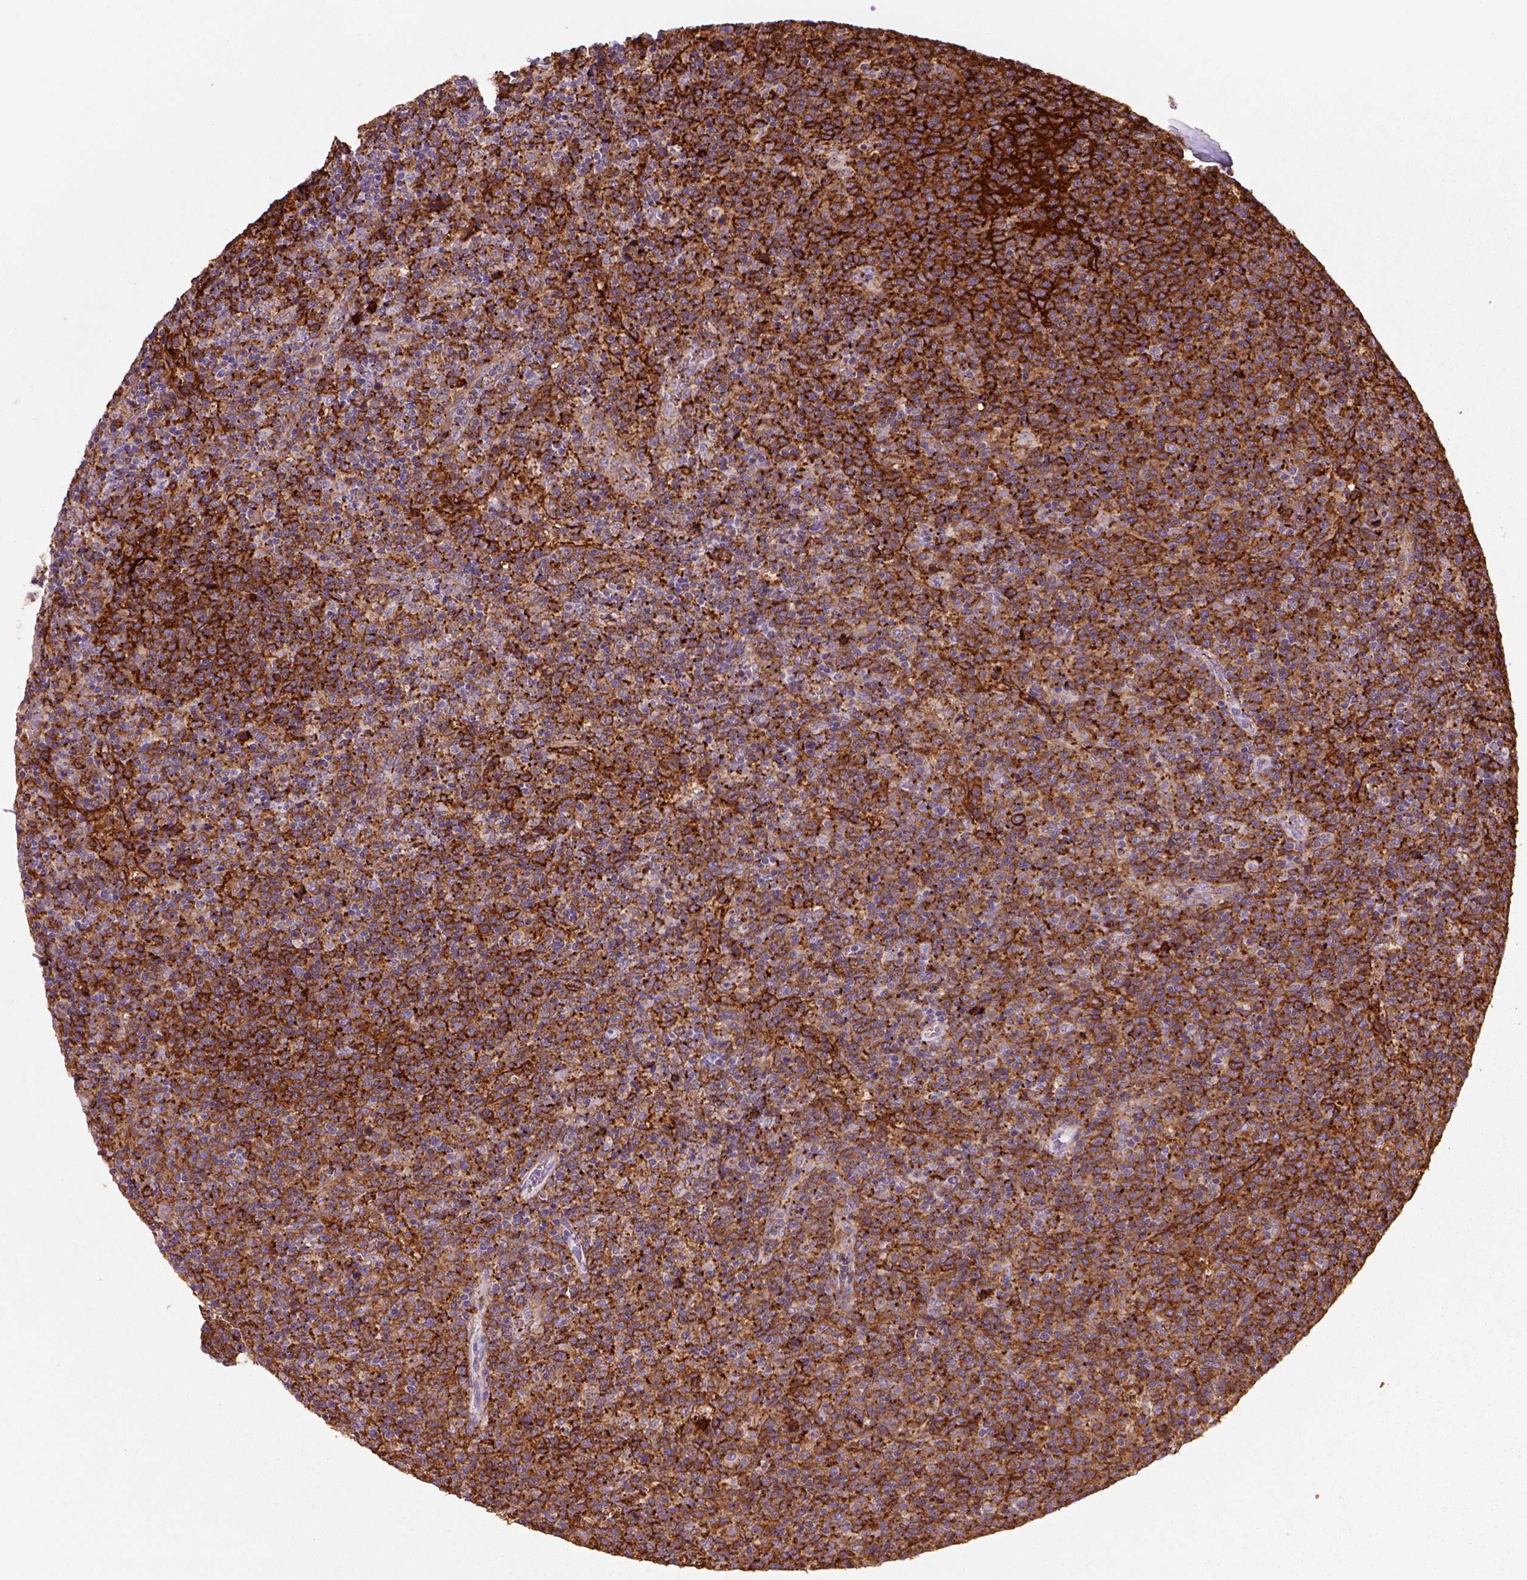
{"staining": {"intensity": "strong", "quantity": ">75%", "location": "cytoplasmic/membranous"}, "tissue": "lymphoma", "cell_type": "Tumor cells", "image_type": "cancer", "snomed": [{"axis": "morphology", "description": "Malignant lymphoma, non-Hodgkin's type, High grade"}, {"axis": "topography", "description": "Lymph node"}], "caption": "This is an image of immunohistochemistry (IHC) staining of high-grade malignant lymphoma, non-Hodgkin's type, which shows strong positivity in the cytoplasmic/membranous of tumor cells.", "gene": "MARCKS", "patient": {"sex": "male", "age": 61}}